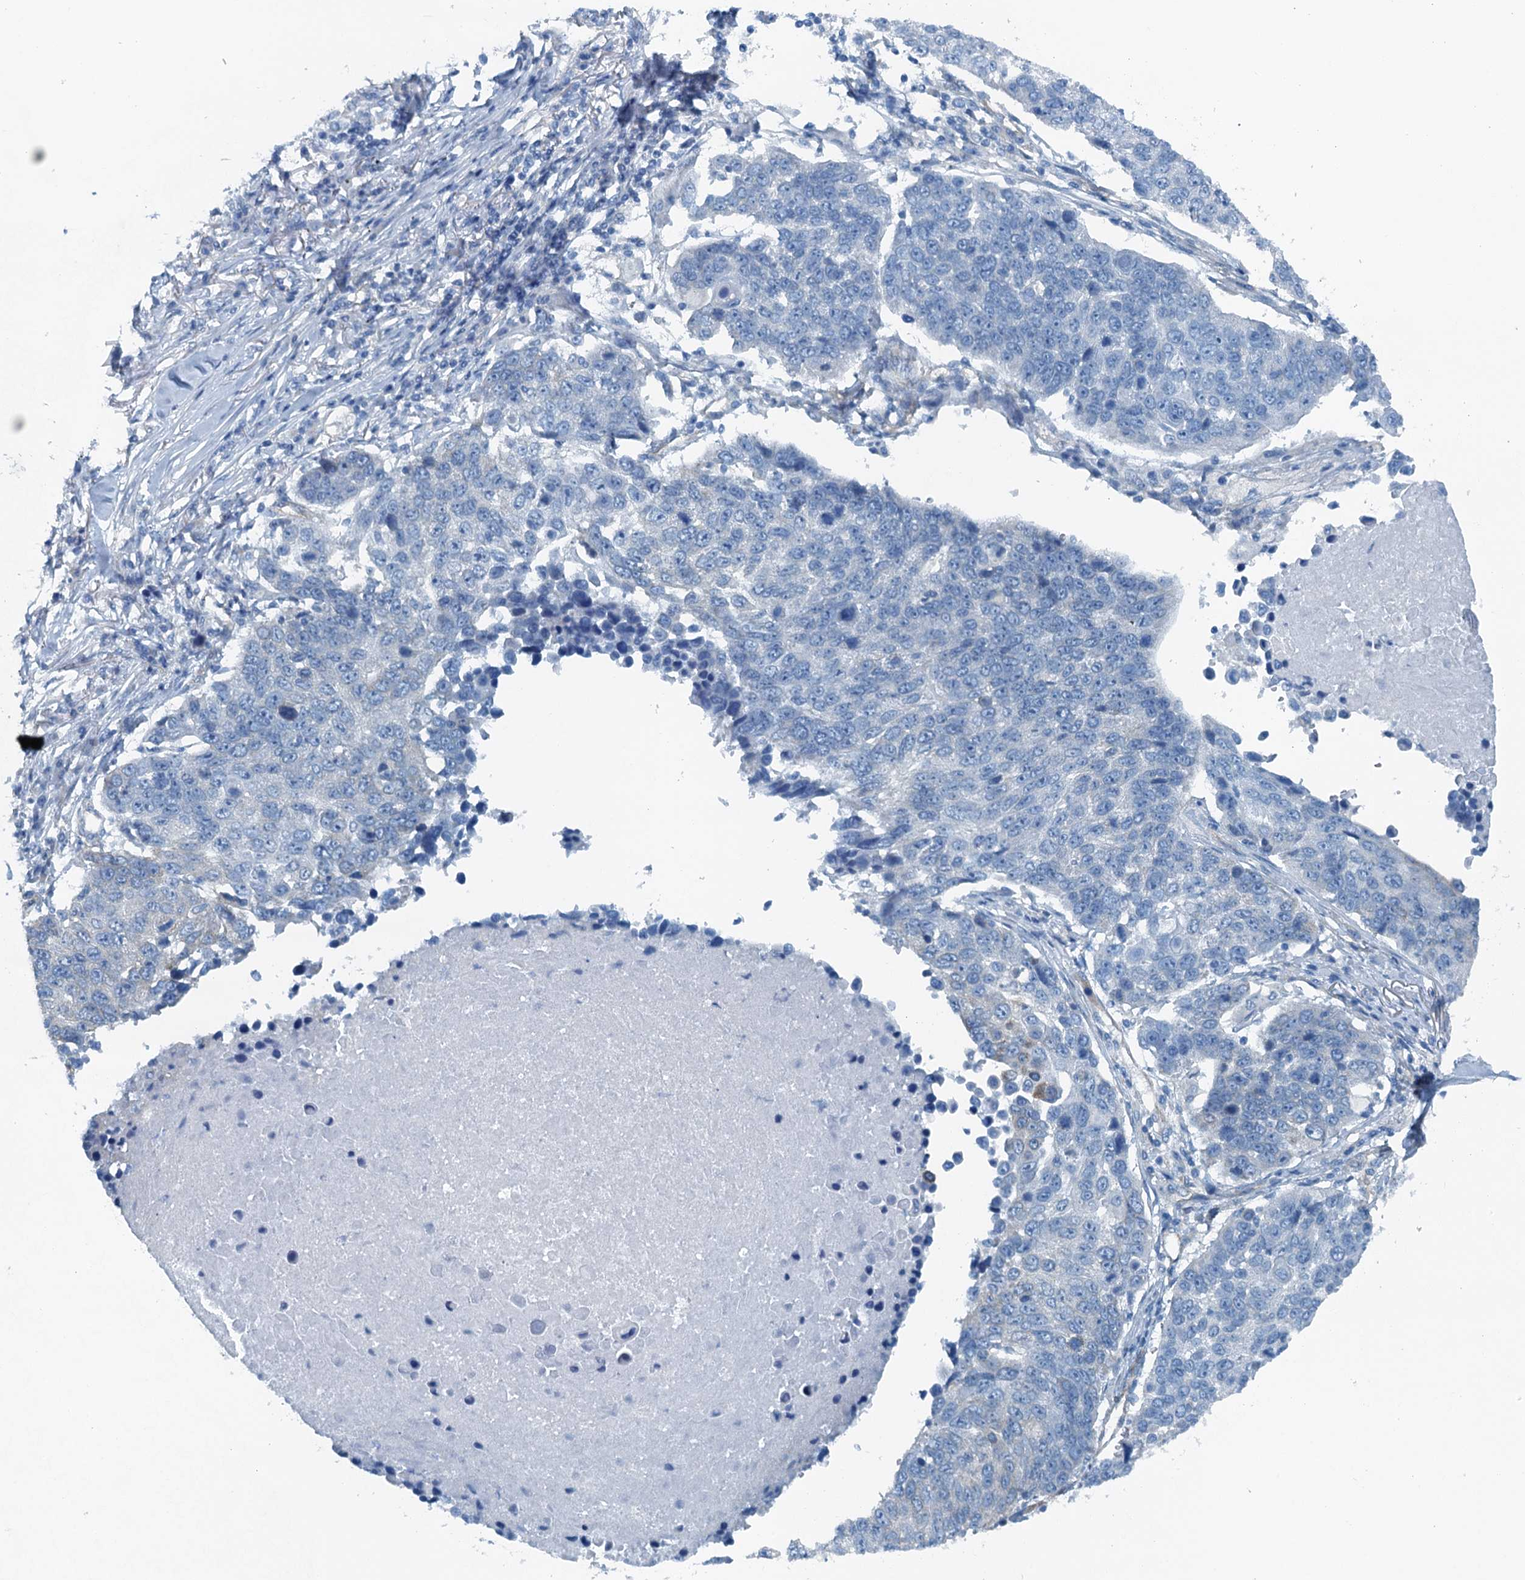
{"staining": {"intensity": "negative", "quantity": "none", "location": "none"}, "tissue": "lung cancer", "cell_type": "Tumor cells", "image_type": "cancer", "snomed": [{"axis": "morphology", "description": "Squamous cell carcinoma, NOS"}, {"axis": "topography", "description": "Lung"}], "caption": "Tumor cells are negative for brown protein staining in lung squamous cell carcinoma.", "gene": "TMOD2", "patient": {"sex": "male", "age": 66}}